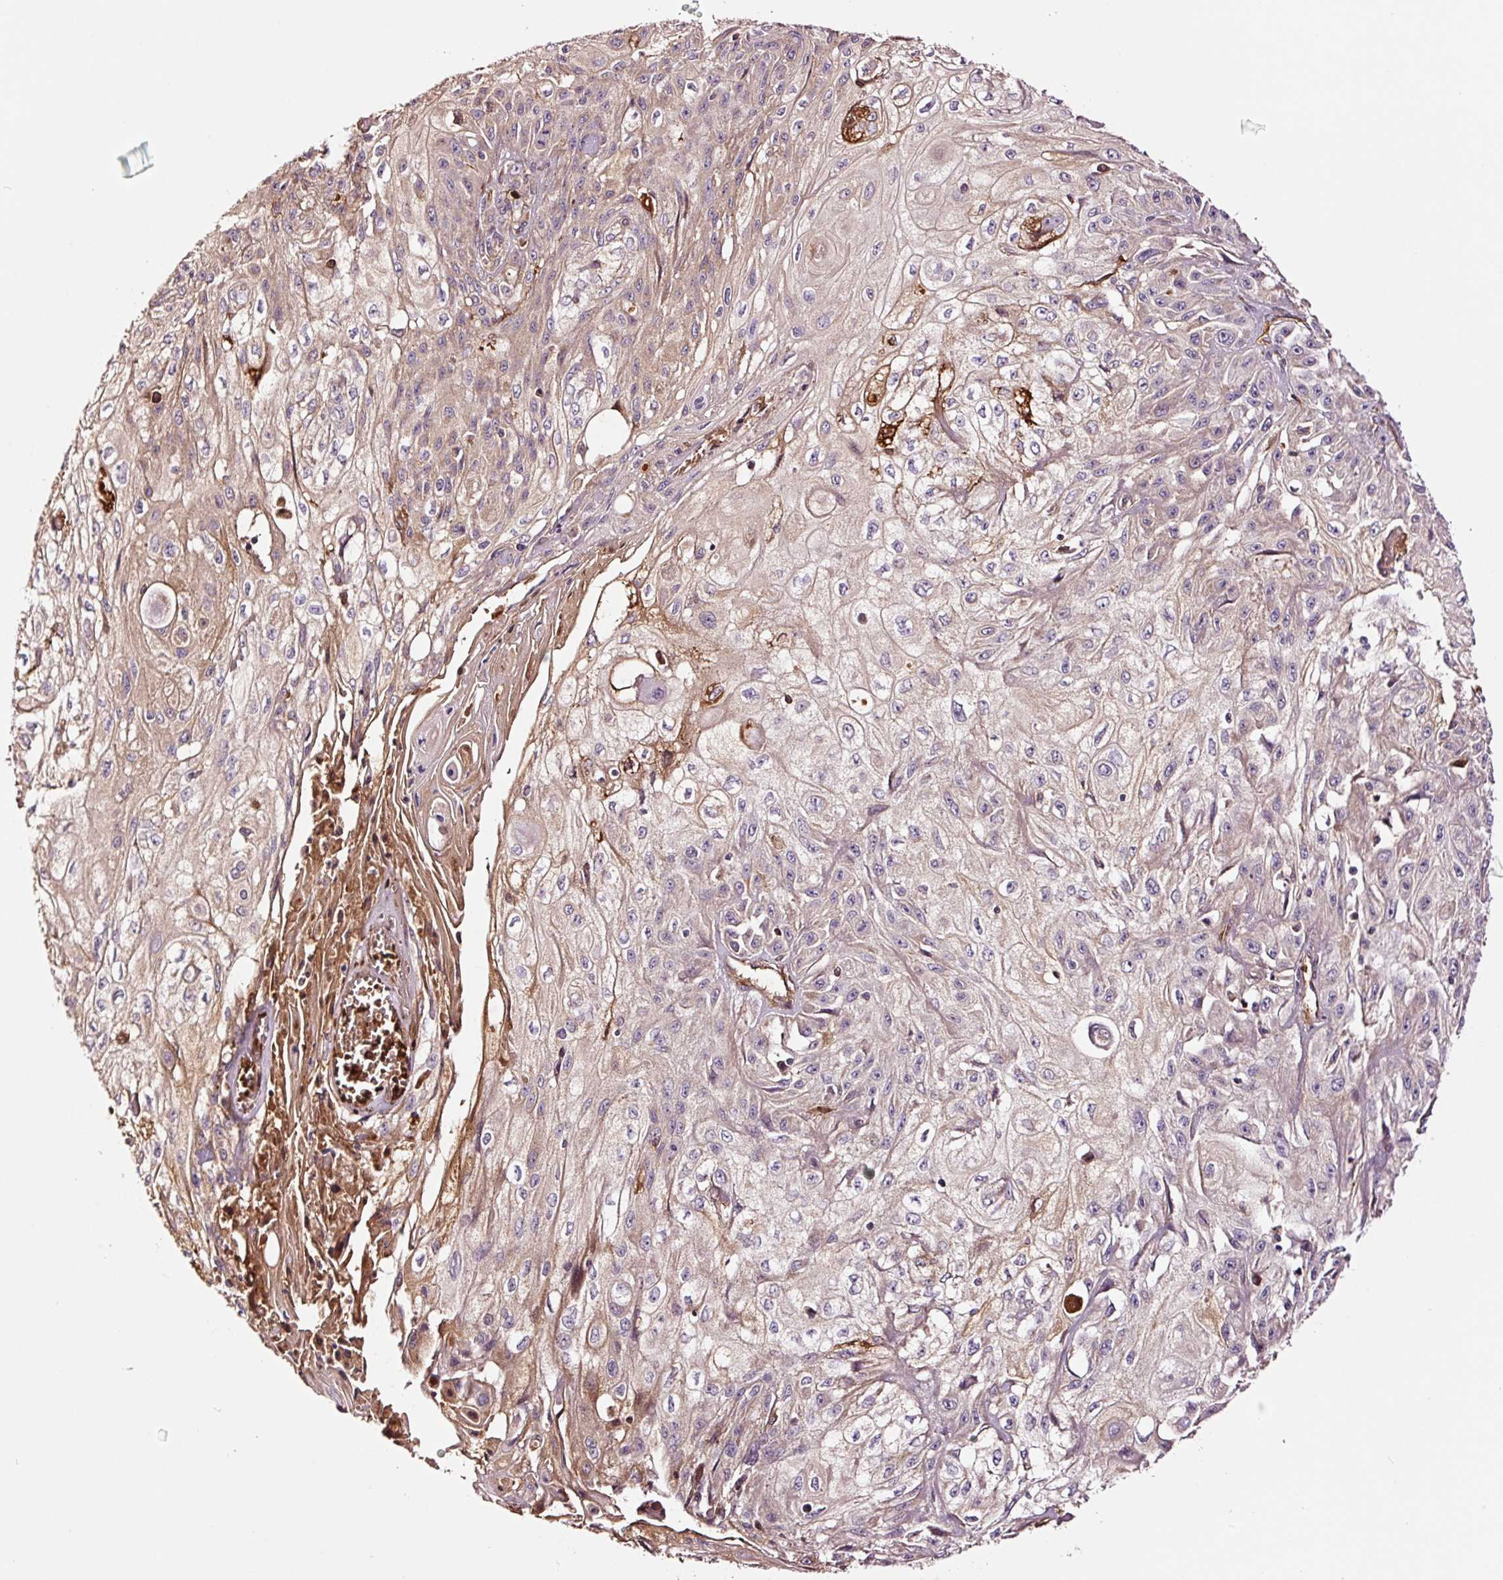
{"staining": {"intensity": "moderate", "quantity": "<25%", "location": "cytoplasmic/membranous"}, "tissue": "skin cancer", "cell_type": "Tumor cells", "image_type": "cancer", "snomed": [{"axis": "morphology", "description": "Squamous cell carcinoma, NOS"}, {"axis": "morphology", "description": "Squamous cell carcinoma, metastatic, NOS"}, {"axis": "topography", "description": "Skin"}, {"axis": "topography", "description": "Lymph node"}], "caption": "Immunohistochemical staining of squamous cell carcinoma (skin) exhibits low levels of moderate cytoplasmic/membranous protein staining in approximately <25% of tumor cells.", "gene": "PGLYRP2", "patient": {"sex": "male", "age": 75}}